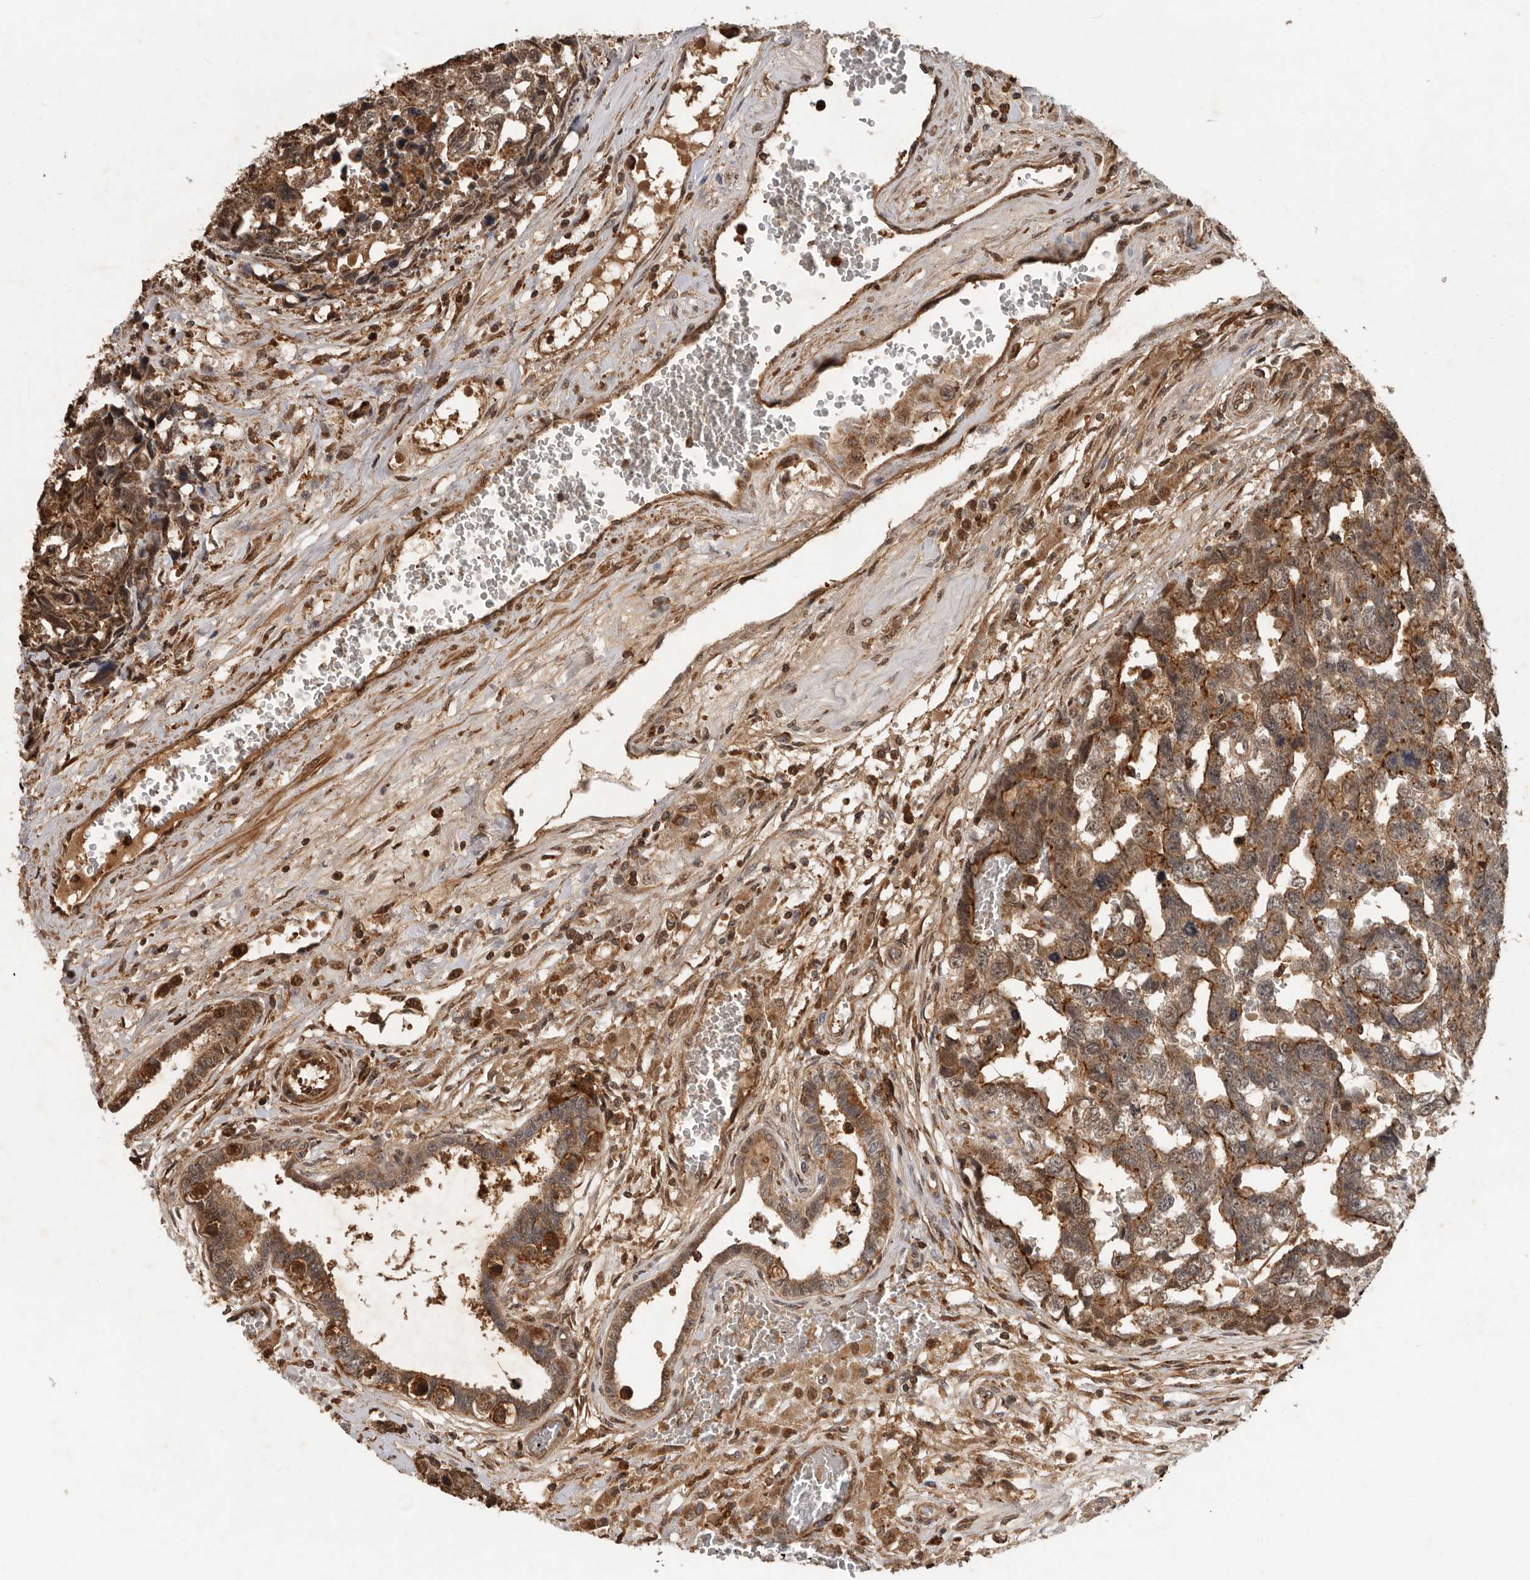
{"staining": {"intensity": "moderate", "quantity": ">75%", "location": "cytoplasmic/membranous,nuclear"}, "tissue": "testis cancer", "cell_type": "Tumor cells", "image_type": "cancer", "snomed": [{"axis": "morphology", "description": "Carcinoma, Embryonal, NOS"}, {"axis": "topography", "description": "Testis"}], "caption": "Testis cancer stained for a protein reveals moderate cytoplasmic/membranous and nuclear positivity in tumor cells. (DAB IHC, brown staining for protein, blue staining for nuclei).", "gene": "RNF157", "patient": {"sex": "male", "age": 31}}